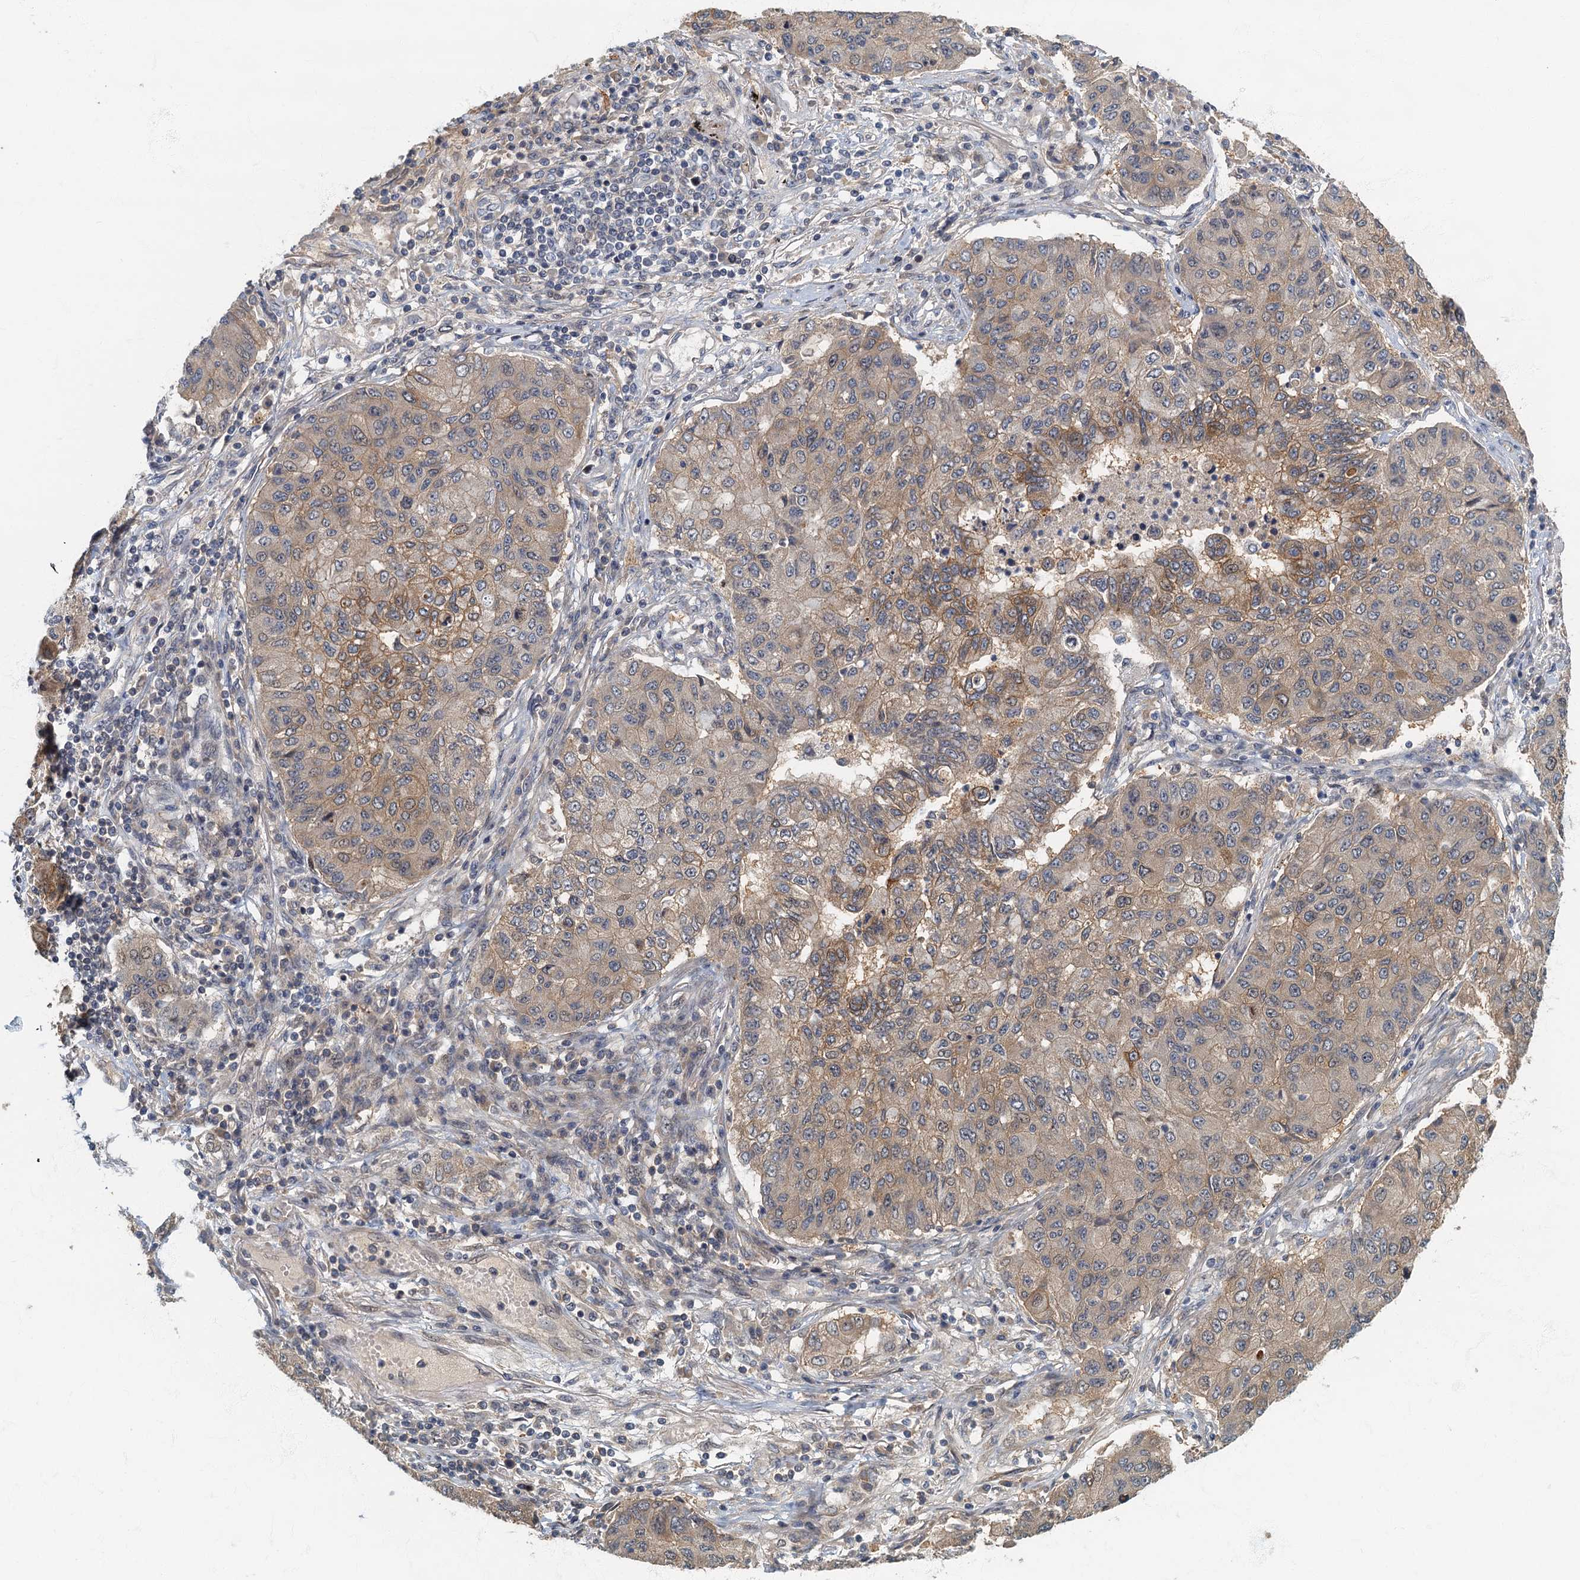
{"staining": {"intensity": "weak", "quantity": "25%-75%", "location": "cytoplasmic/membranous"}, "tissue": "lung cancer", "cell_type": "Tumor cells", "image_type": "cancer", "snomed": [{"axis": "morphology", "description": "Squamous cell carcinoma, NOS"}, {"axis": "topography", "description": "Lung"}], "caption": "Lung cancer (squamous cell carcinoma) stained with a brown dye exhibits weak cytoplasmic/membranous positive staining in about 25%-75% of tumor cells.", "gene": "CKAP2L", "patient": {"sex": "male", "age": 74}}